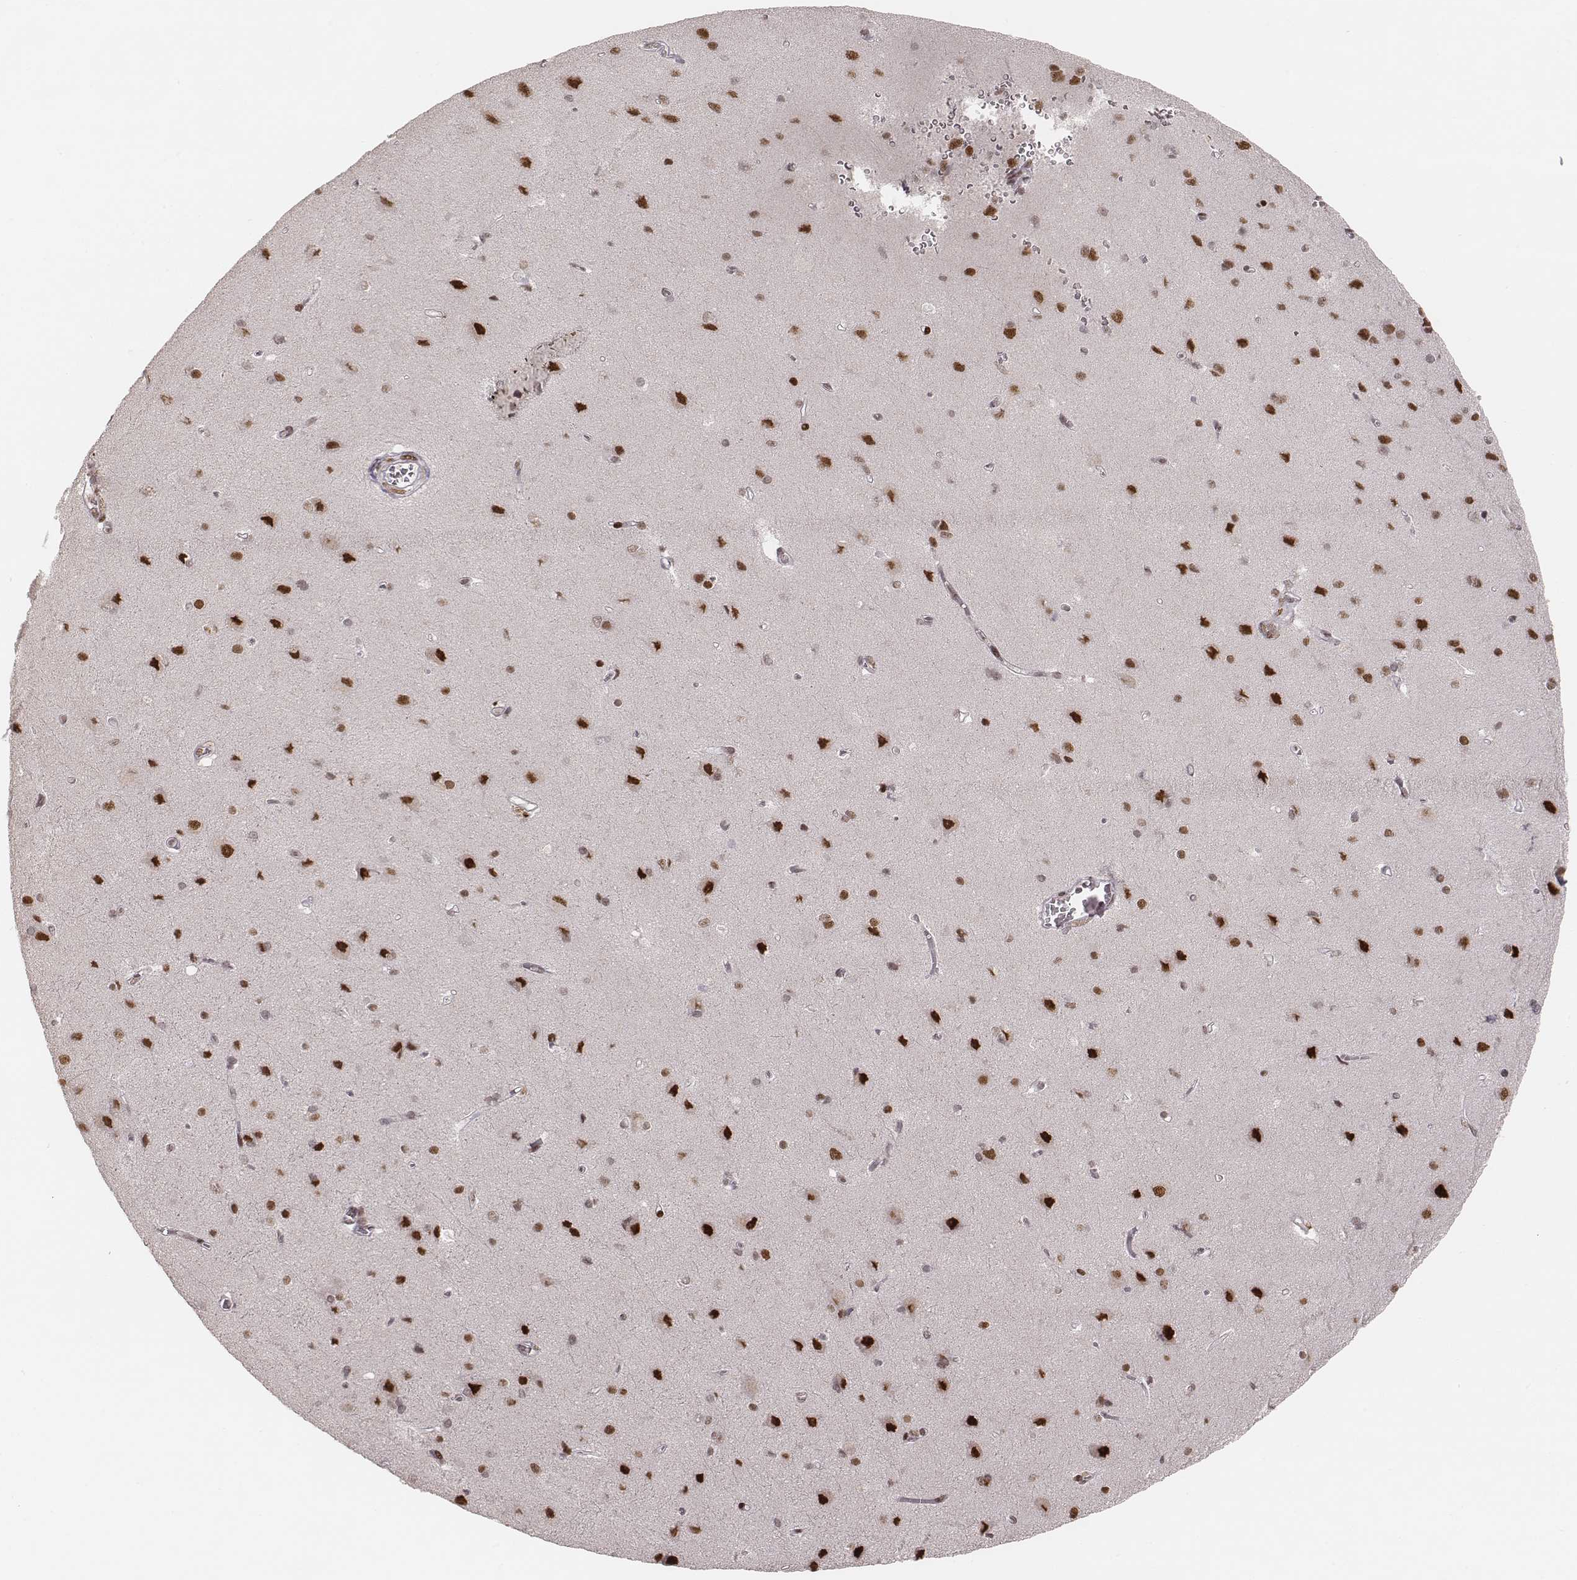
{"staining": {"intensity": "moderate", "quantity": "<25%", "location": "nuclear"}, "tissue": "cerebral cortex", "cell_type": "Endothelial cells", "image_type": "normal", "snomed": [{"axis": "morphology", "description": "Normal tissue, NOS"}, {"axis": "topography", "description": "Cerebral cortex"}], "caption": "Immunohistochemistry (IHC) photomicrograph of normal human cerebral cortex stained for a protein (brown), which displays low levels of moderate nuclear expression in approximately <25% of endothelial cells.", "gene": "HNRNPC", "patient": {"sex": "male", "age": 37}}